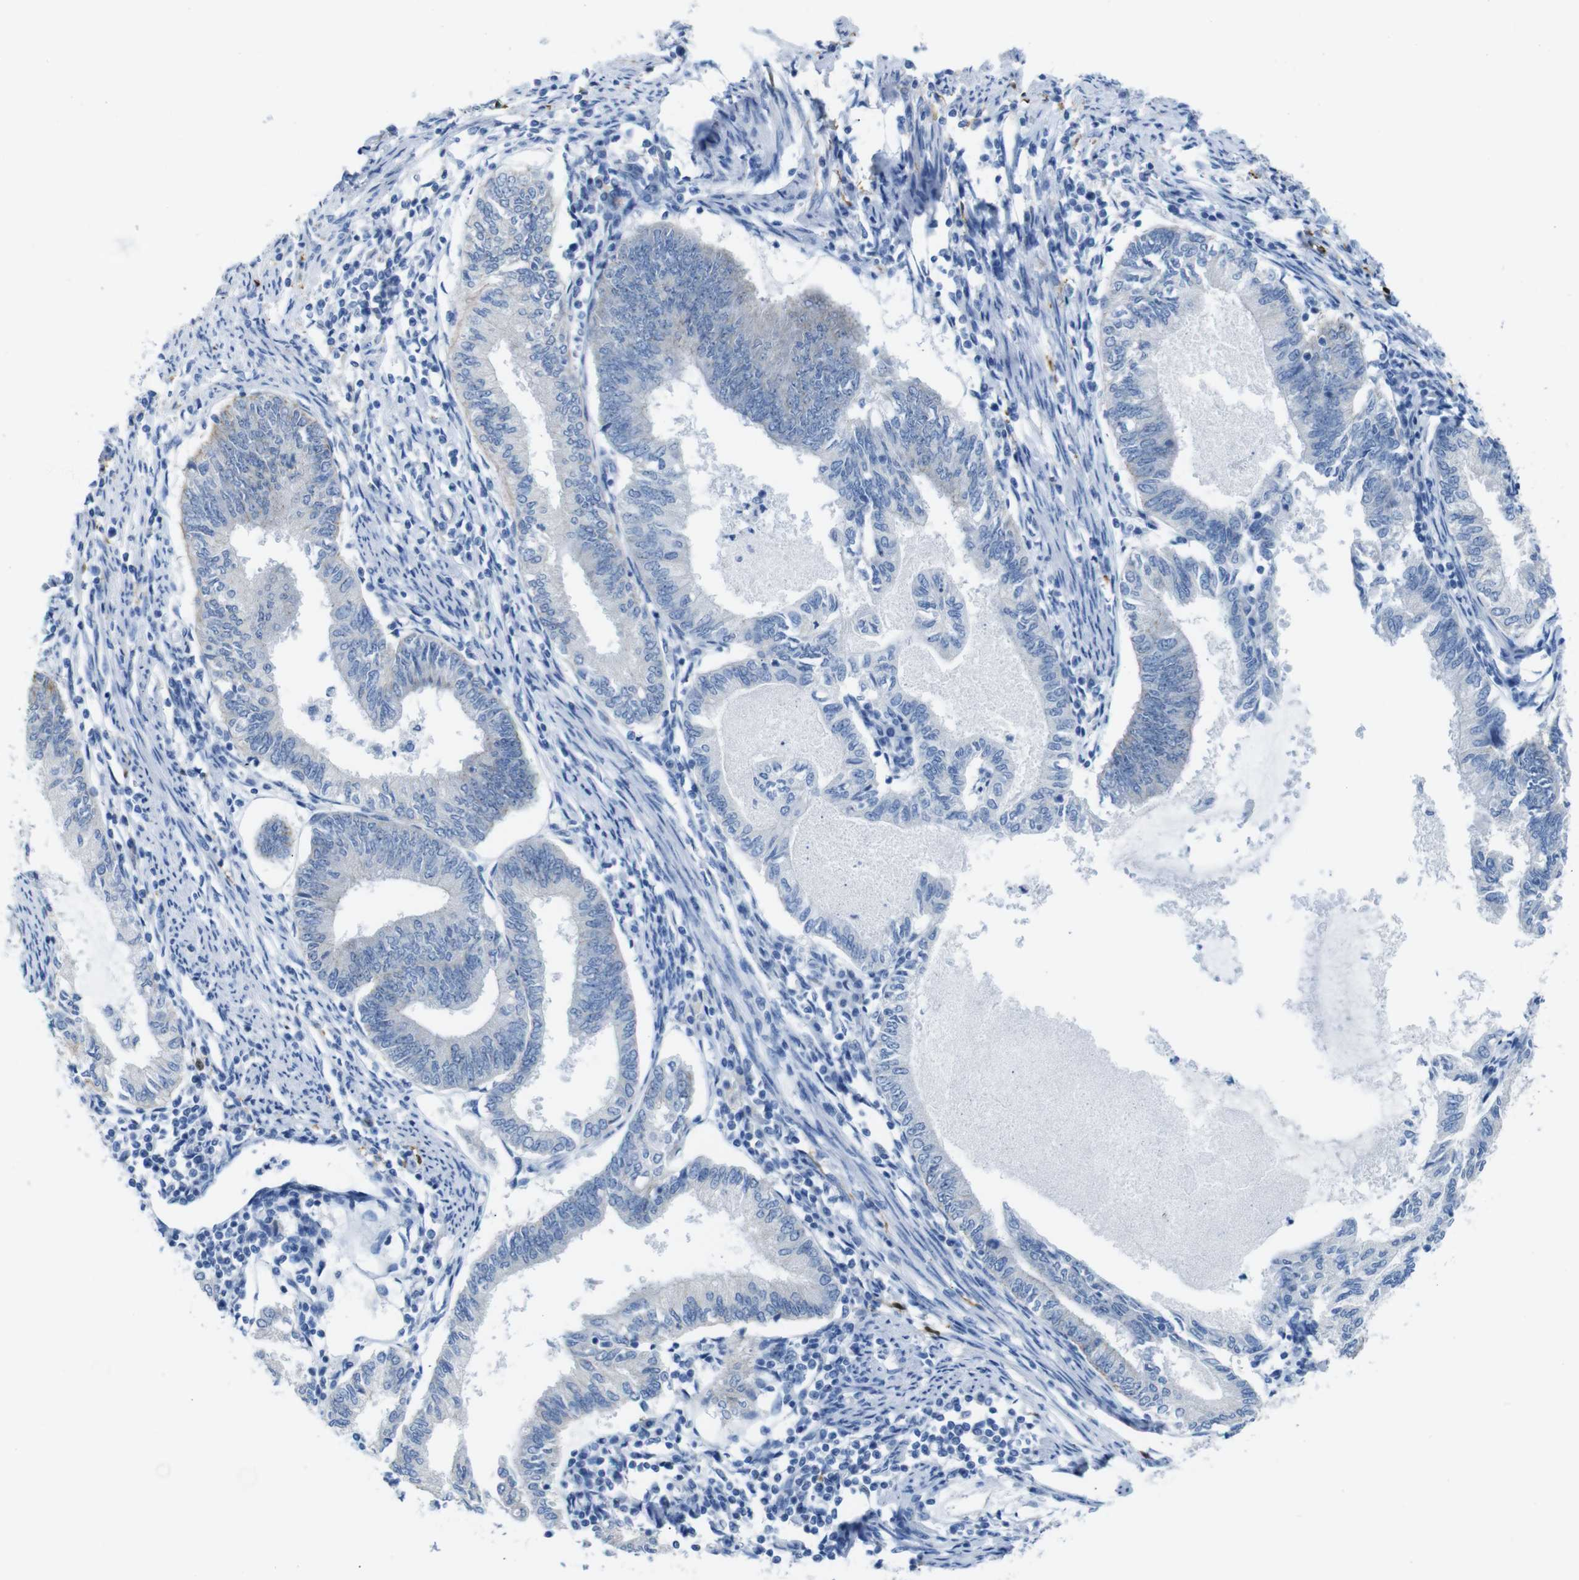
{"staining": {"intensity": "negative", "quantity": "none", "location": "none"}, "tissue": "endometrial cancer", "cell_type": "Tumor cells", "image_type": "cancer", "snomed": [{"axis": "morphology", "description": "Adenocarcinoma, NOS"}, {"axis": "topography", "description": "Endometrium"}], "caption": "This is a micrograph of immunohistochemistry (IHC) staining of endometrial cancer, which shows no expression in tumor cells.", "gene": "C1orf210", "patient": {"sex": "female", "age": 86}}